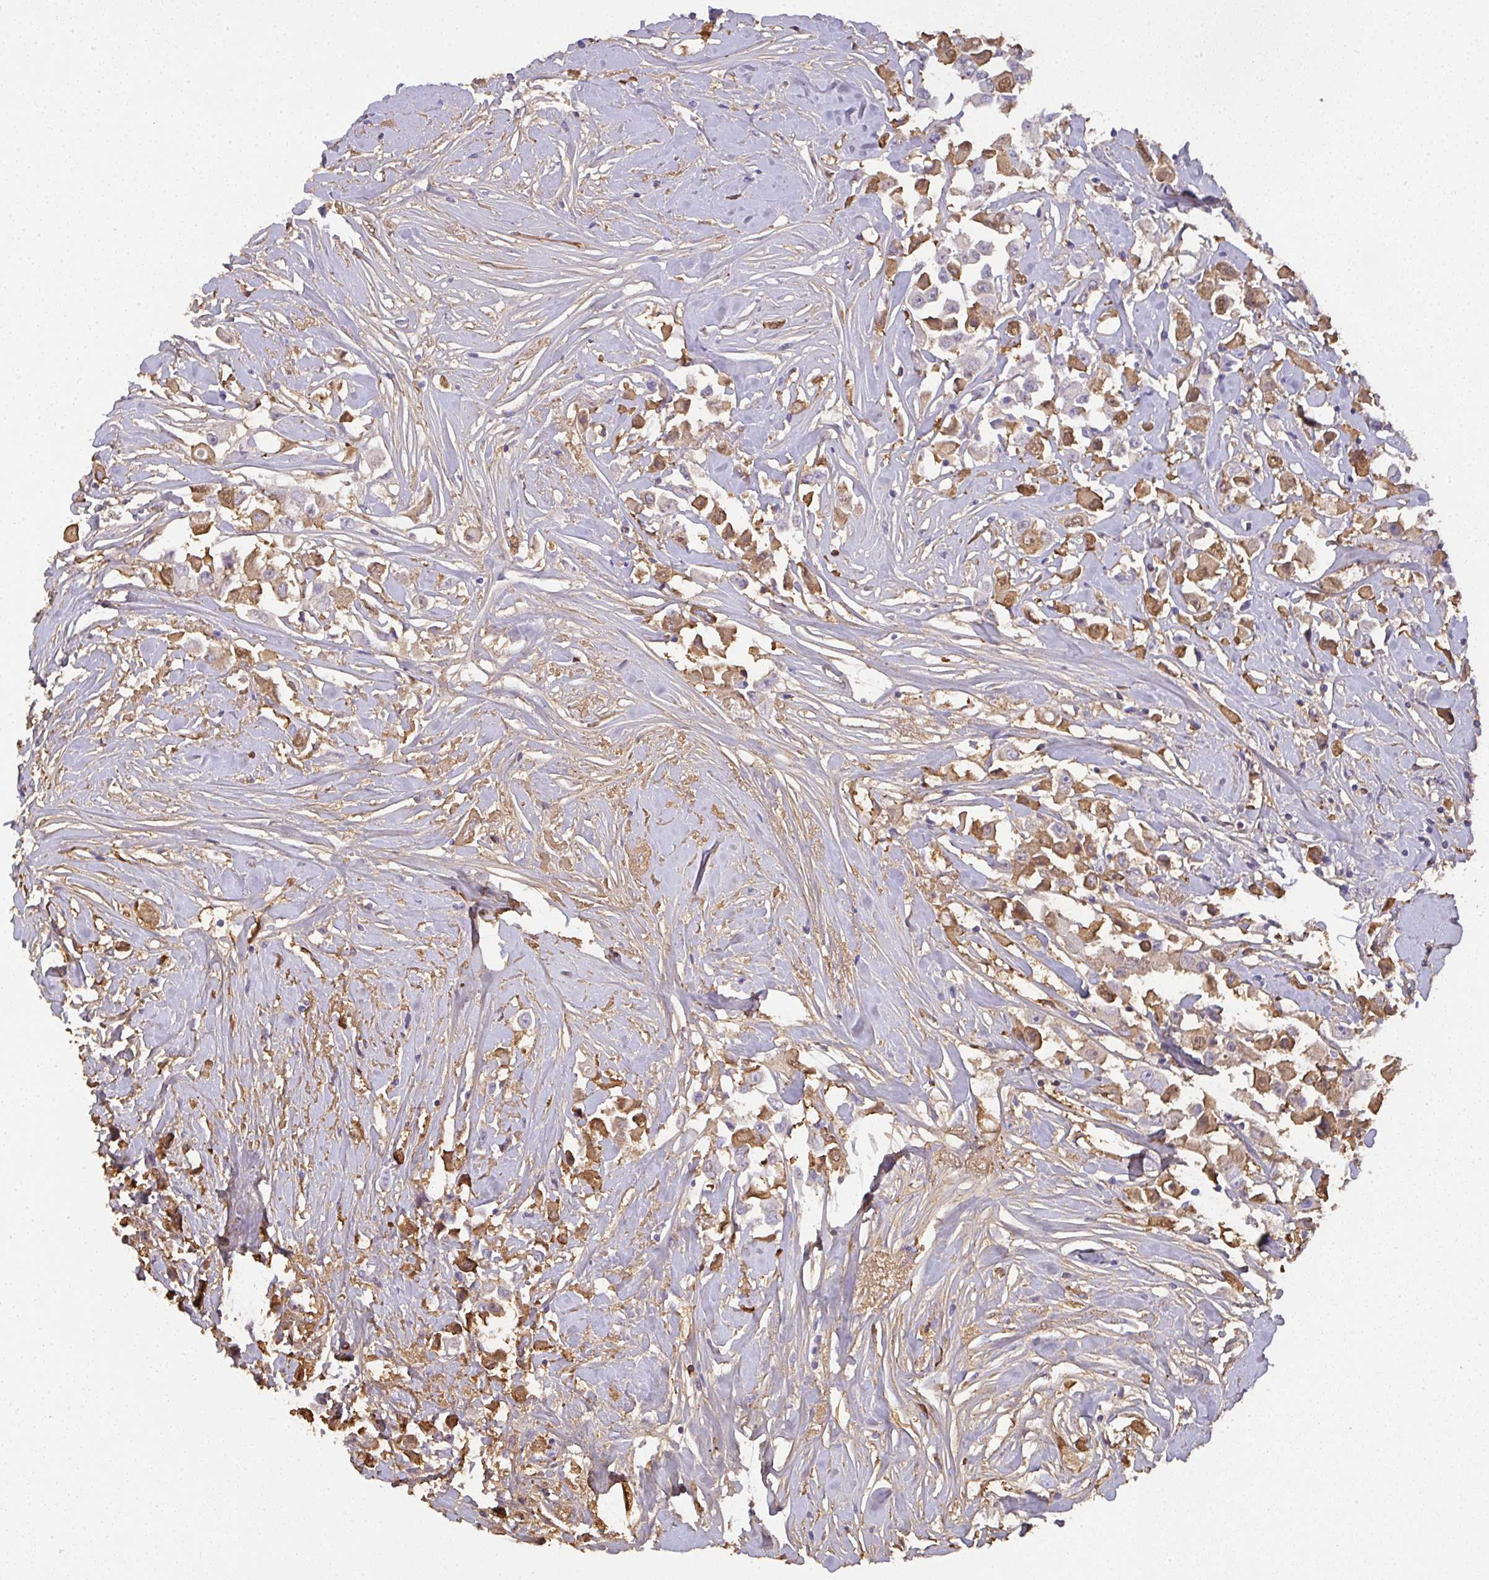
{"staining": {"intensity": "moderate", "quantity": ">75%", "location": "cytoplasmic/membranous"}, "tissue": "breast cancer", "cell_type": "Tumor cells", "image_type": "cancer", "snomed": [{"axis": "morphology", "description": "Duct carcinoma"}, {"axis": "topography", "description": "Breast"}], "caption": "A high-resolution histopathology image shows IHC staining of breast intraductal carcinoma, which exhibits moderate cytoplasmic/membranous expression in approximately >75% of tumor cells. The protein is shown in brown color, while the nuclei are stained blue.", "gene": "SMYD5", "patient": {"sex": "female", "age": 61}}